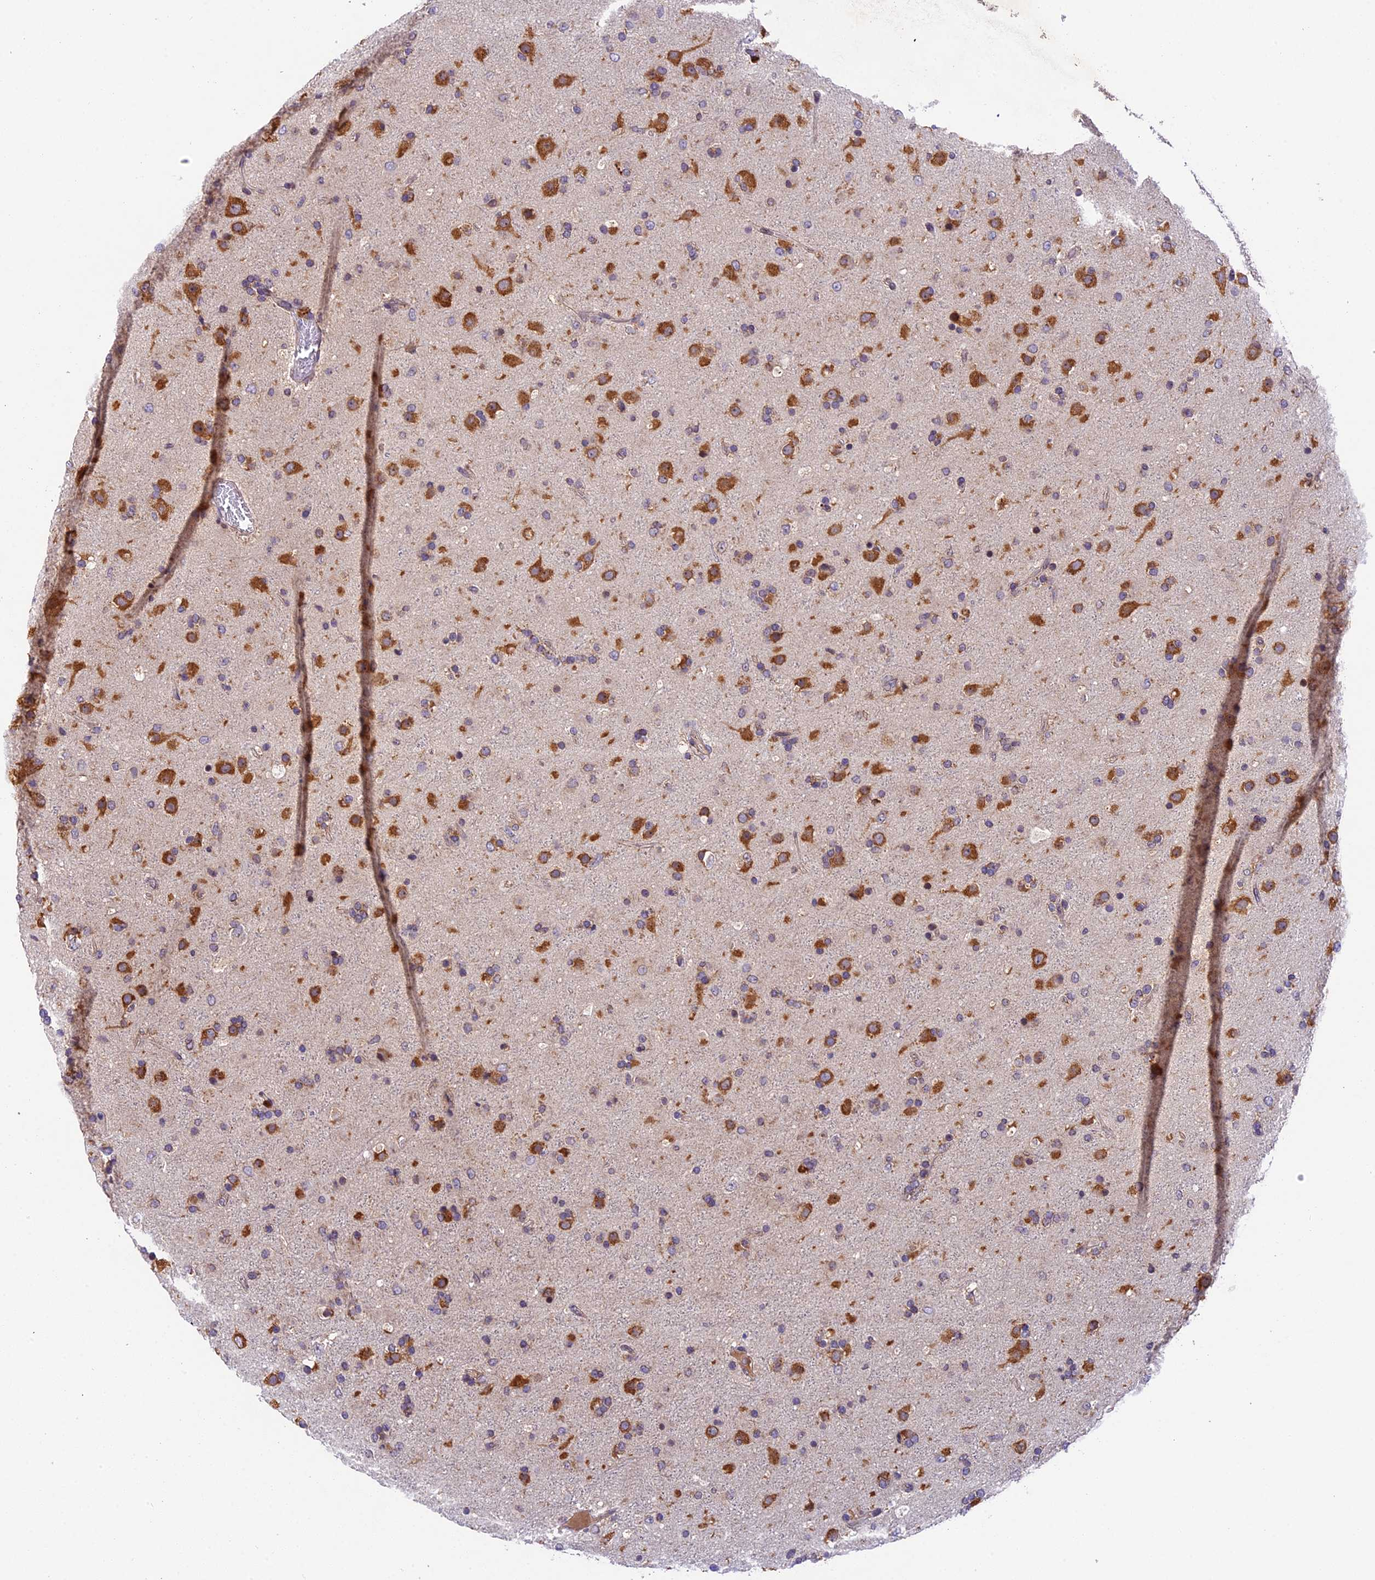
{"staining": {"intensity": "moderate", "quantity": ">75%", "location": "cytoplasmic/membranous"}, "tissue": "glioma", "cell_type": "Tumor cells", "image_type": "cancer", "snomed": [{"axis": "morphology", "description": "Glioma, malignant, Low grade"}, {"axis": "topography", "description": "Brain"}], "caption": "Glioma tissue displays moderate cytoplasmic/membranous staining in about >75% of tumor cells, visualized by immunohistochemistry.", "gene": "CCSER1", "patient": {"sex": "male", "age": 65}}